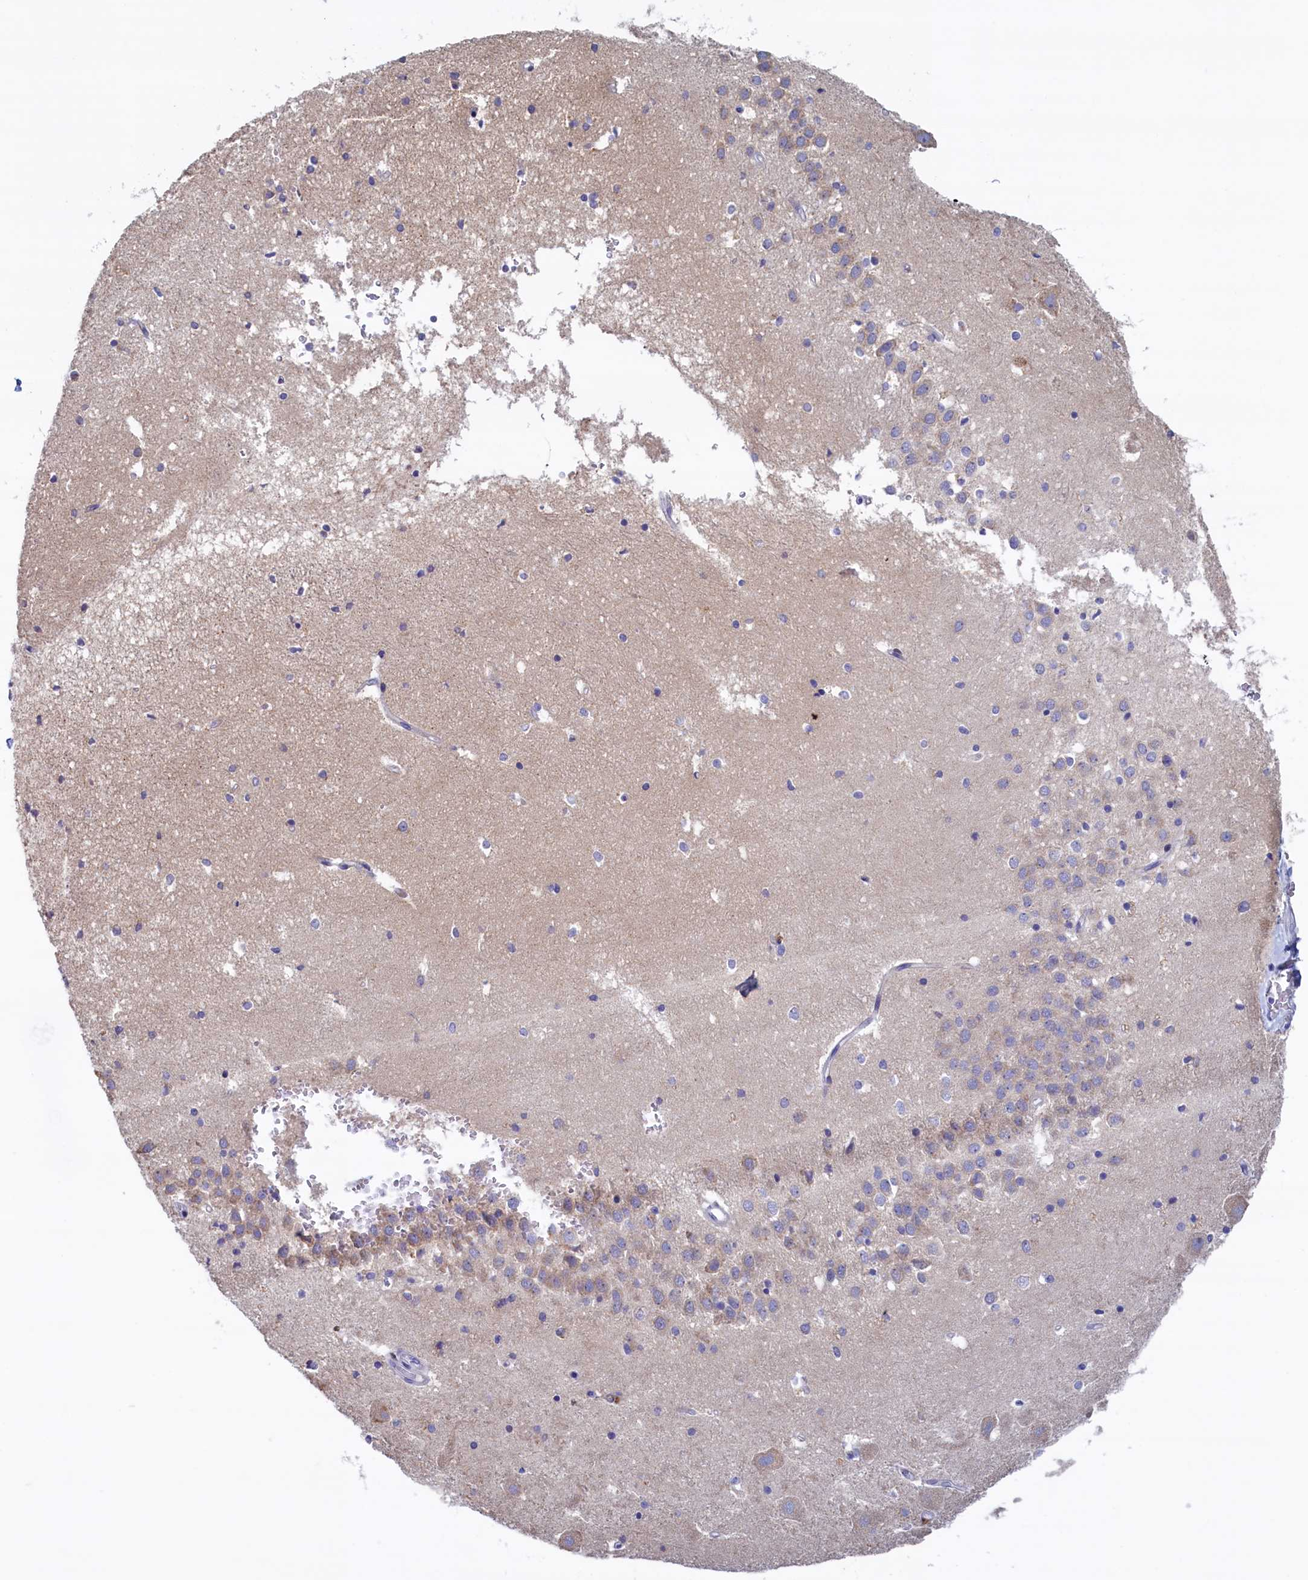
{"staining": {"intensity": "negative", "quantity": "none", "location": "none"}, "tissue": "hippocampus", "cell_type": "Glial cells", "image_type": "normal", "snomed": [{"axis": "morphology", "description": "Normal tissue, NOS"}, {"axis": "topography", "description": "Hippocampus"}], "caption": "DAB (3,3'-diaminobenzidine) immunohistochemical staining of normal hippocampus shows no significant expression in glial cells.", "gene": "CBLIF", "patient": {"sex": "female", "age": 52}}